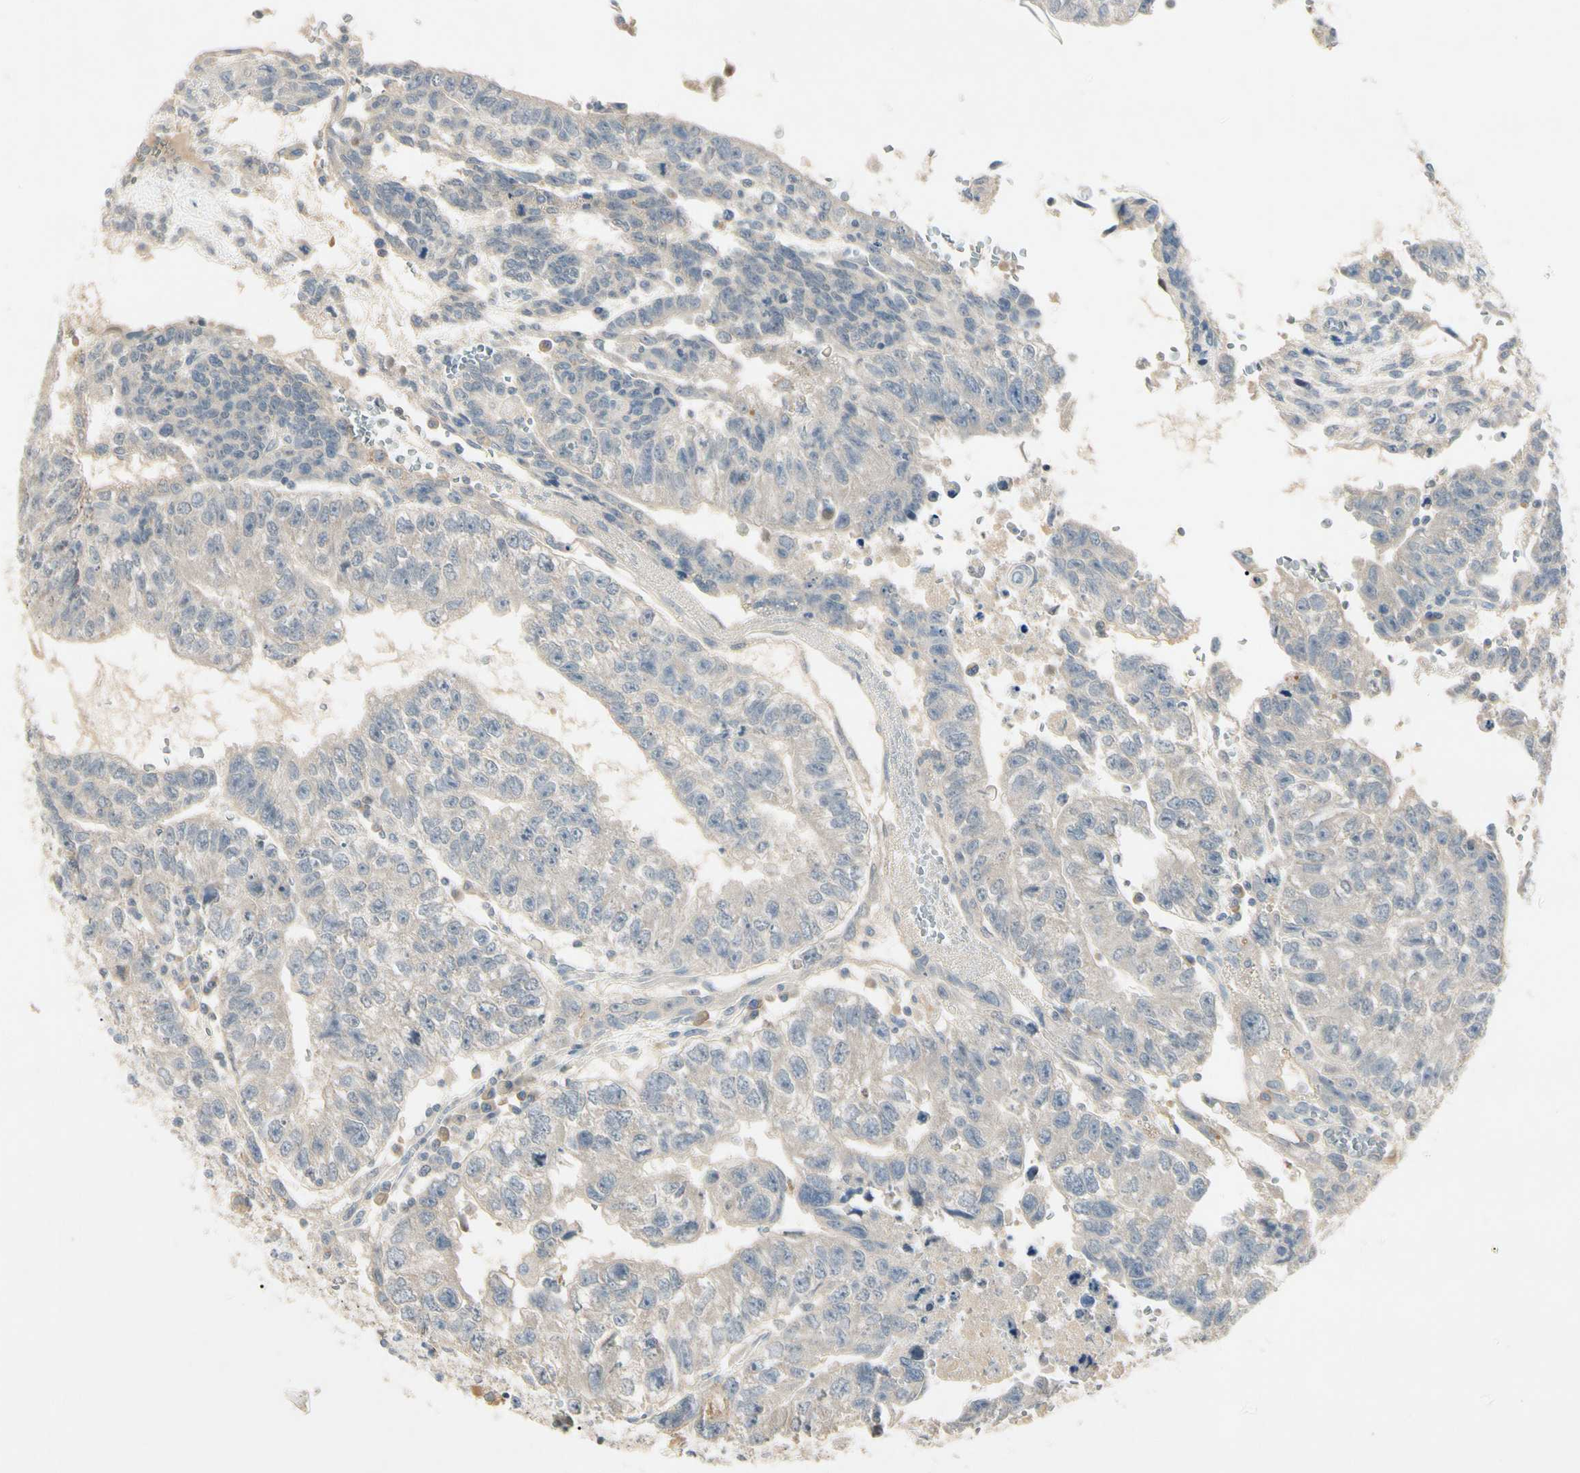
{"staining": {"intensity": "negative", "quantity": "none", "location": "none"}, "tissue": "testis cancer", "cell_type": "Tumor cells", "image_type": "cancer", "snomed": [{"axis": "morphology", "description": "Seminoma, NOS"}, {"axis": "morphology", "description": "Carcinoma, Embryonal, NOS"}, {"axis": "topography", "description": "Testis"}], "caption": "The image displays no significant expression in tumor cells of embryonal carcinoma (testis).", "gene": "PRSS21", "patient": {"sex": "male", "age": 52}}